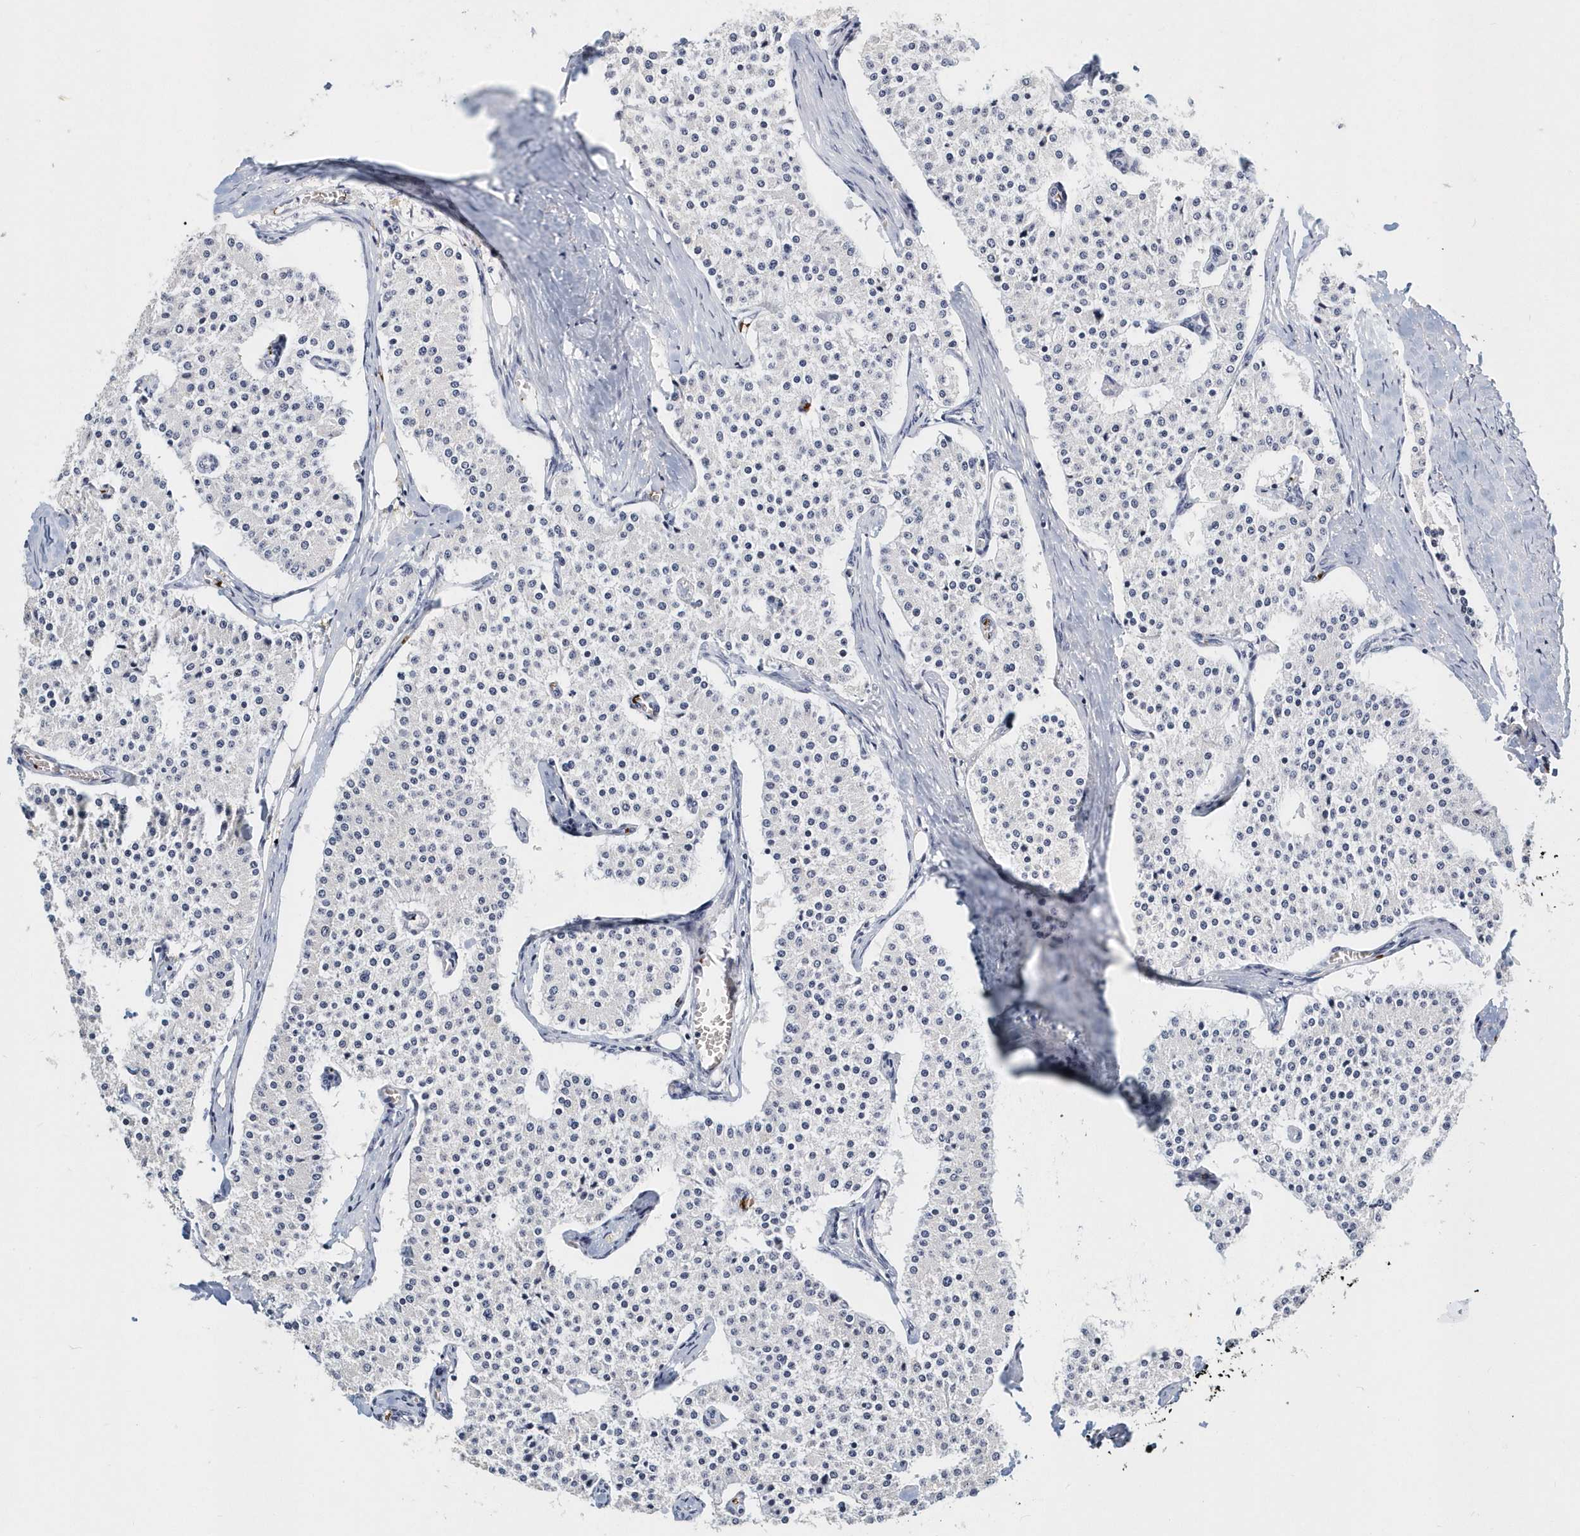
{"staining": {"intensity": "negative", "quantity": "none", "location": "none"}, "tissue": "carcinoid", "cell_type": "Tumor cells", "image_type": "cancer", "snomed": [{"axis": "morphology", "description": "Carcinoid, malignant, NOS"}, {"axis": "topography", "description": "Colon"}], "caption": "Human carcinoid stained for a protein using immunohistochemistry (IHC) displays no positivity in tumor cells.", "gene": "ITGA2B", "patient": {"sex": "female", "age": 52}}